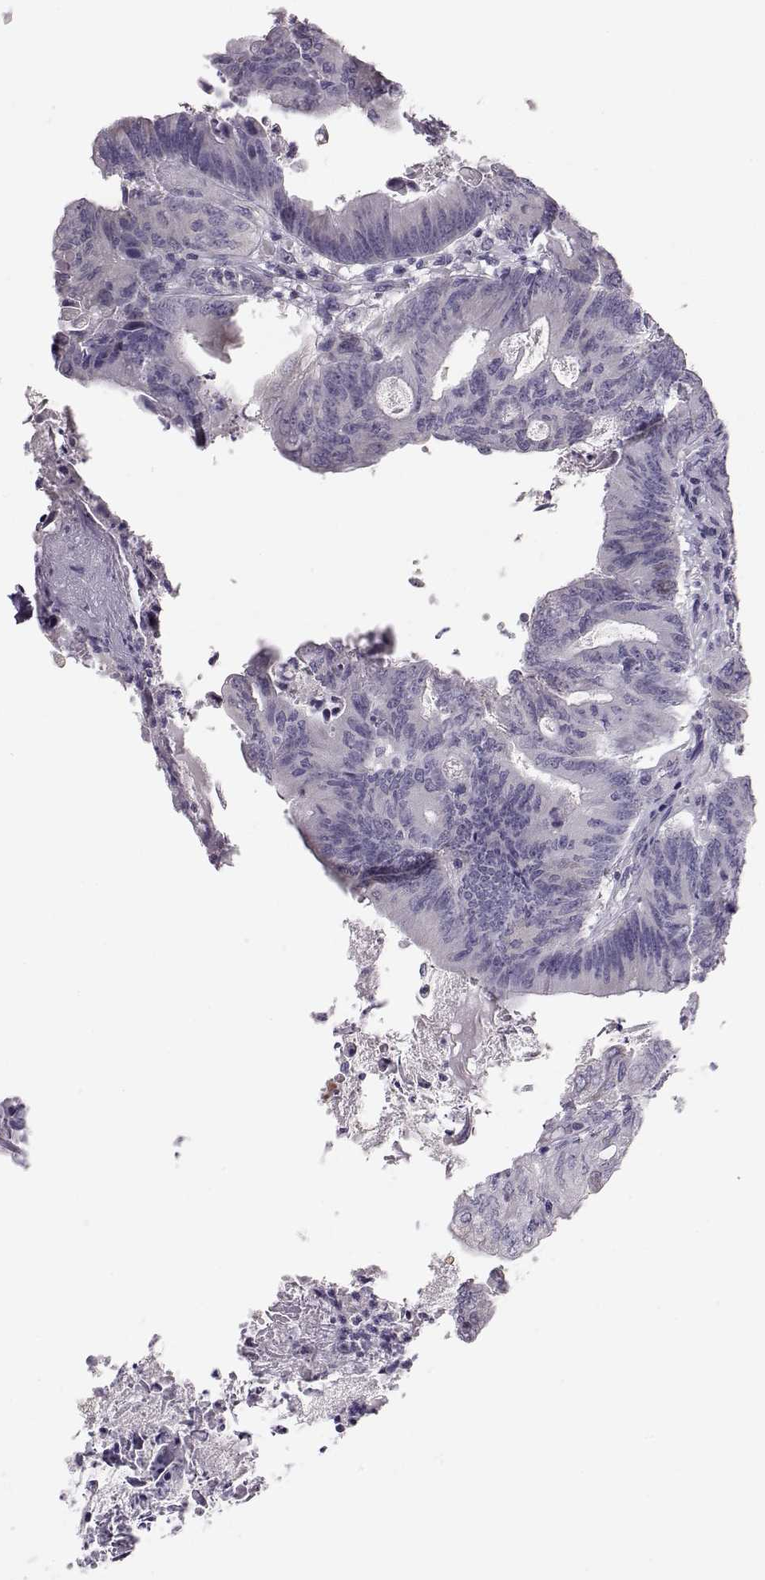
{"staining": {"intensity": "negative", "quantity": "none", "location": "none"}, "tissue": "colorectal cancer", "cell_type": "Tumor cells", "image_type": "cancer", "snomed": [{"axis": "morphology", "description": "Adenocarcinoma, NOS"}, {"axis": "topography", "description": "Colon"}], "caption": "Photomicrograph shows no significant protein expression in tumor cells of colorectal cancer (adenocarcinoma). (DAB (3,3'-diaminobenzidine) IHC, high magnification).", "gene": "KCNMB4", "patient": {"sex": "female", "age": 70}}